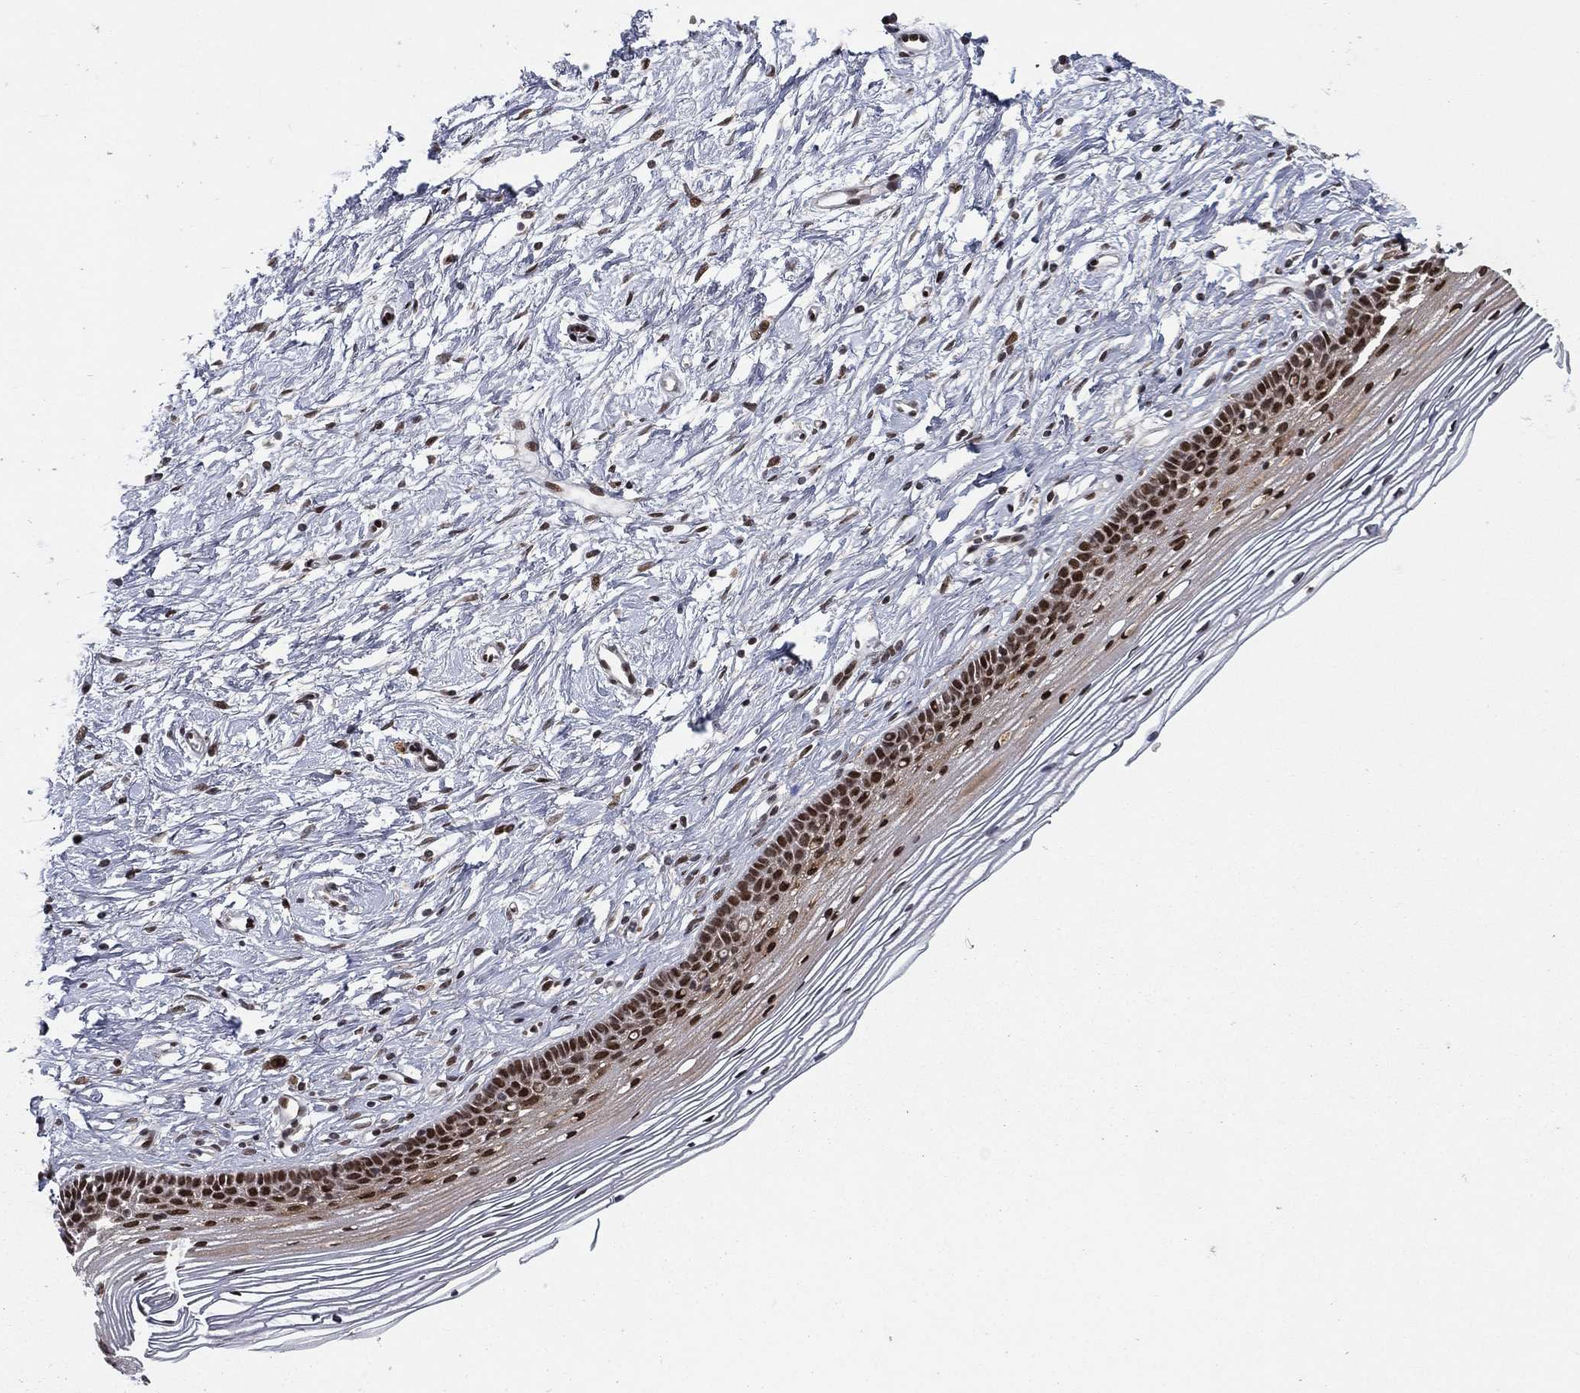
{"staining": {"intensity": "strong", "quantity": ">75%", "location": "nuclear"}, "tissue": "cervix", "cell_type": "Glandular cells", "image_type": "normal", "snomed": [{"axis": "morphology", "description": "Normal tissue, NOS"}, {"axis": "topography", "description": "Cervix"}], "caption": "Human cervix stained for a protein (brown) demonstrates strong nuclear positive expression in about >75% of glandular cells.", "gene": "RTF1", "patient": {"sex": "female", "age": 39}}